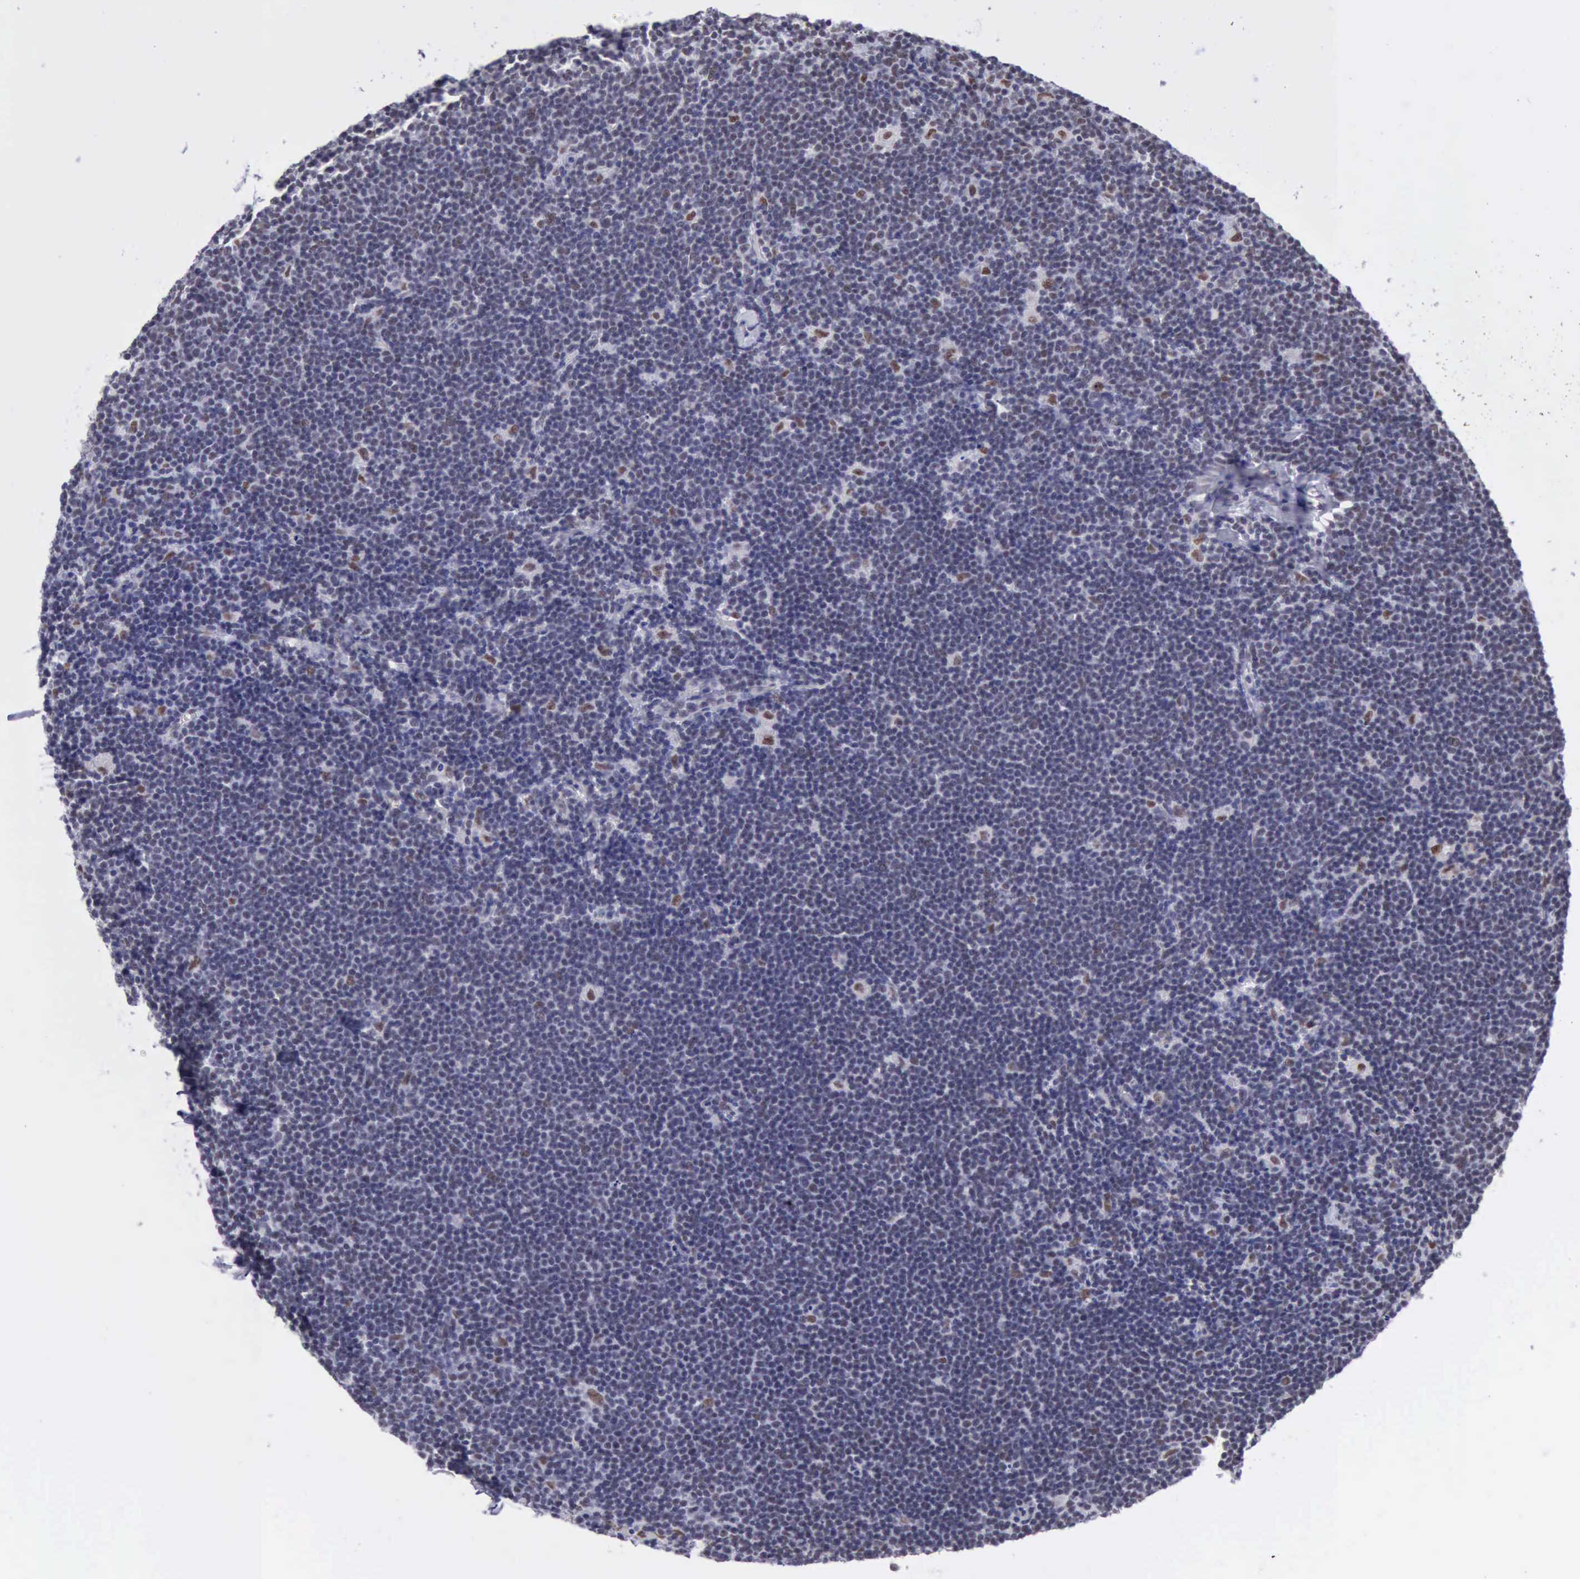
{"staining": {"intensity": "weak", "quantity": "<25%", "location": "nuclear"}, "tissue": "lymphoma", "cell_type": "Tumor cells", "image_type": "cancer", "snomed": [{"axis": "morphology", "description": "Malignant lymphoma, non-Hodgkin's type, Low grade"}, {"axis": "topography", "description": "Lymph node"}], "caption": "IHC histopathology image of neoplastic tissue: lymphoma stained with DAB demonstrates no significant protein staining in tumor cells.", "gene": "ERCC4", "patient": {"sex": "male", "age": 65}}